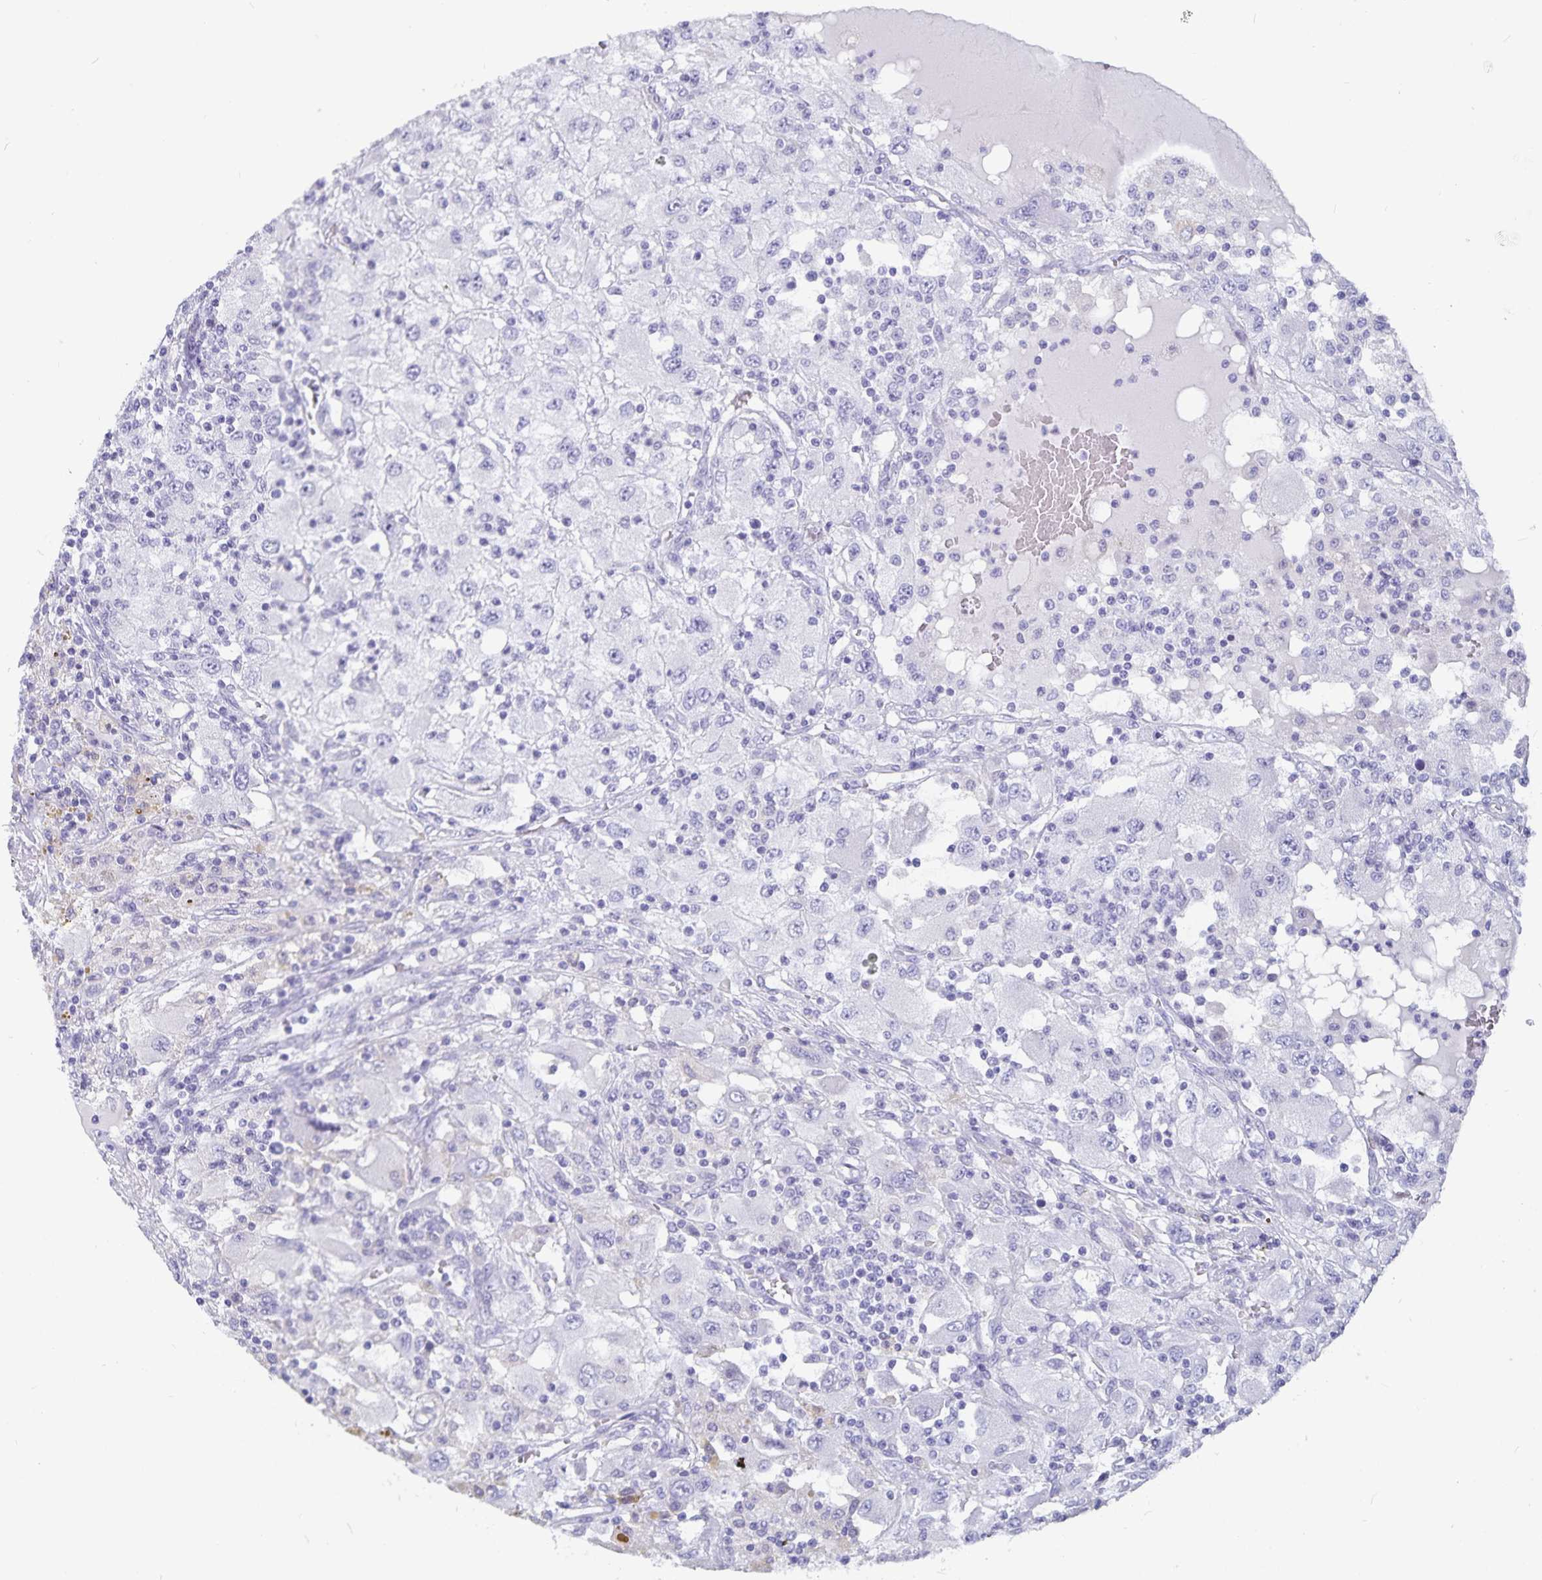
{"staining": {"intensity": "negative", "quantity": "none", "location": "none"}, "tissue": "renal cancer", "cell_type": "Tumor cells", "image_type": "cancer", "snomed": [{"axis": "morphology", "description": "Adenocarcinoma, NOS"}, {"axis": "topography", "description": "Kidney"}], "caption": "This is a photomicrograph of immunohistochemistry staining of renal adenocarcinoma, which shows no positivity in tumor cells.", "gene": "PLAC1", "patient": {"sex": "female", "age": 67}}